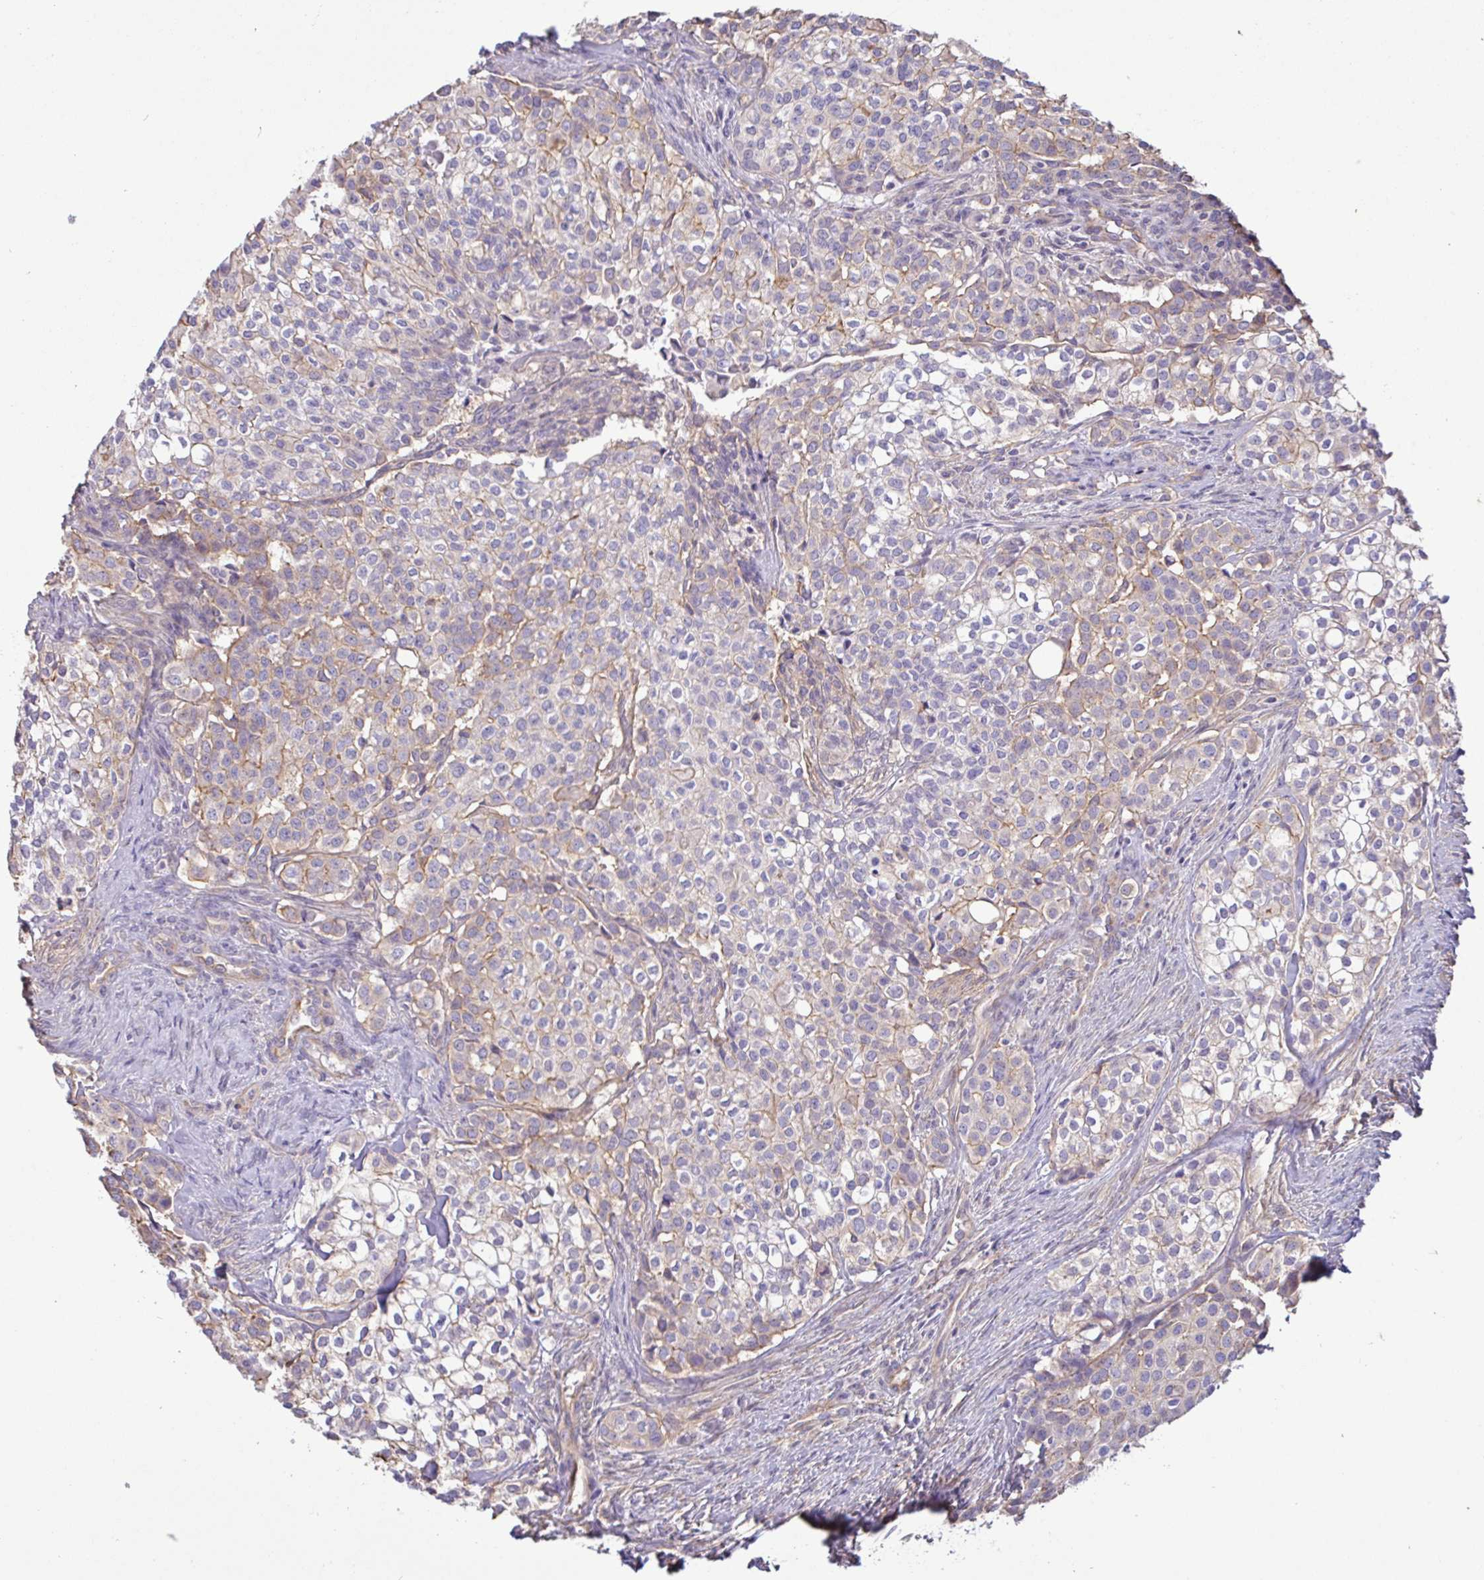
{"staining": {"intensity": "moderate", "quantity": "<25%", "location": "cytoplasmic/membranous"}, "tissue": "head and neck cancer", "cell_type": "Tumor cells", "image_type": "cancer", "snomed": [{"axis": "morphology", "description": "Adenocarcinoma, NOS"}, {"axis": "topography", "description": "Head-Neck"}], "caption": "Tumor cells show low levels of moderate cytoplasmic/membranous positivity in about <25% of cells in head and neck adenocarcinoma.", "gene": "PLCD4", "patient": {"sex": "male", "age": 81}}